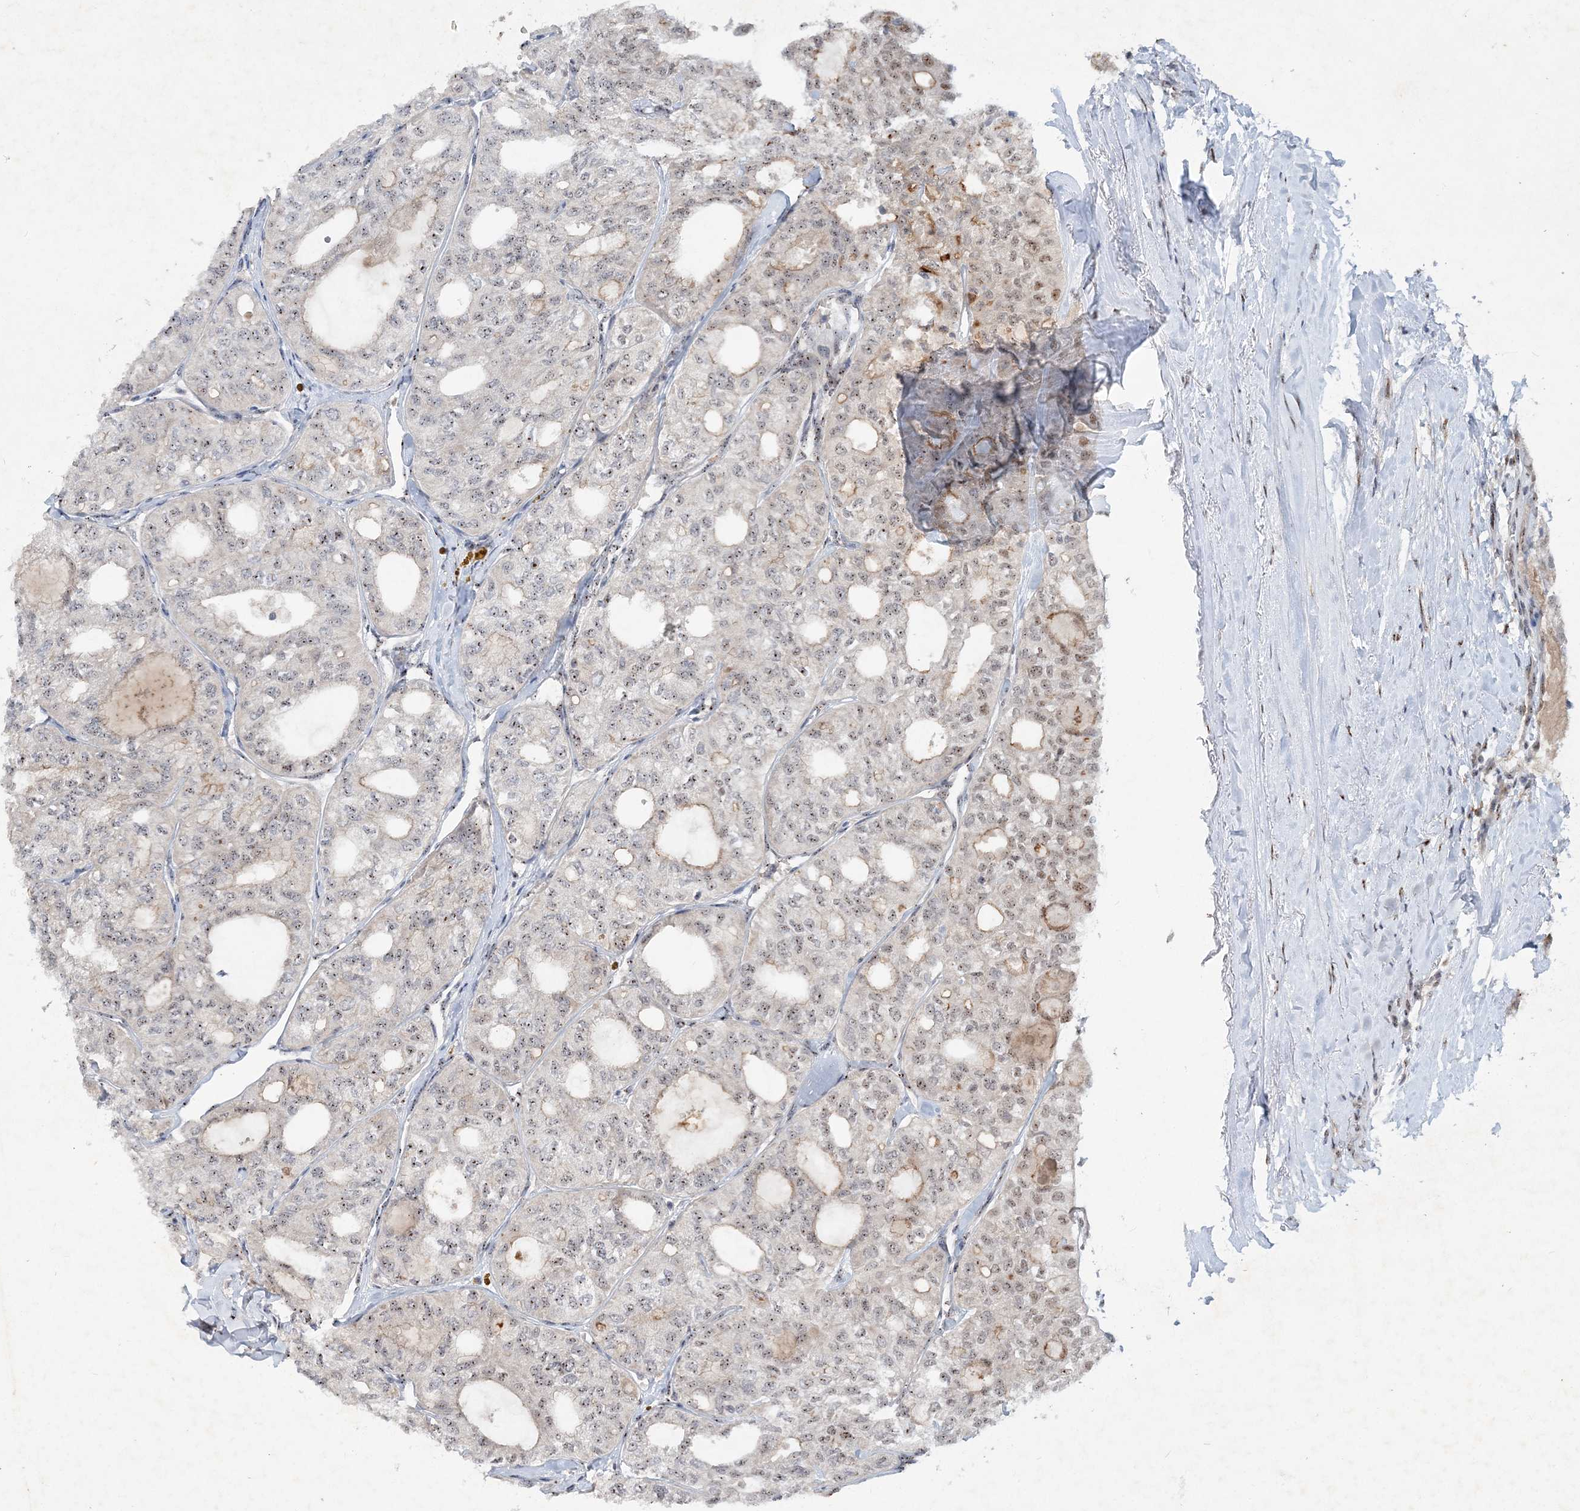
{"staining": {"intensity": "moderate", "quantity": "<25%", "location": "nuclear"}, "tissue": "thyroid cancer", "cell_type": "Tumor cells", "image_type": "cancer", "snomed": [{"axis": "morphology", "description": "Follicular adenoma carcinoma, NOS"}, {"axis": "topography", "description": "Thyroid gland"}], "caption": "Tumor cells demonstrate low levels of moderate nuclear staining in approximately <25% of cells in human thyroid cancer (follicular adenoma carcinoma).", "gene": "GIN1", "patient": {"sex": "male", "age": 75}}